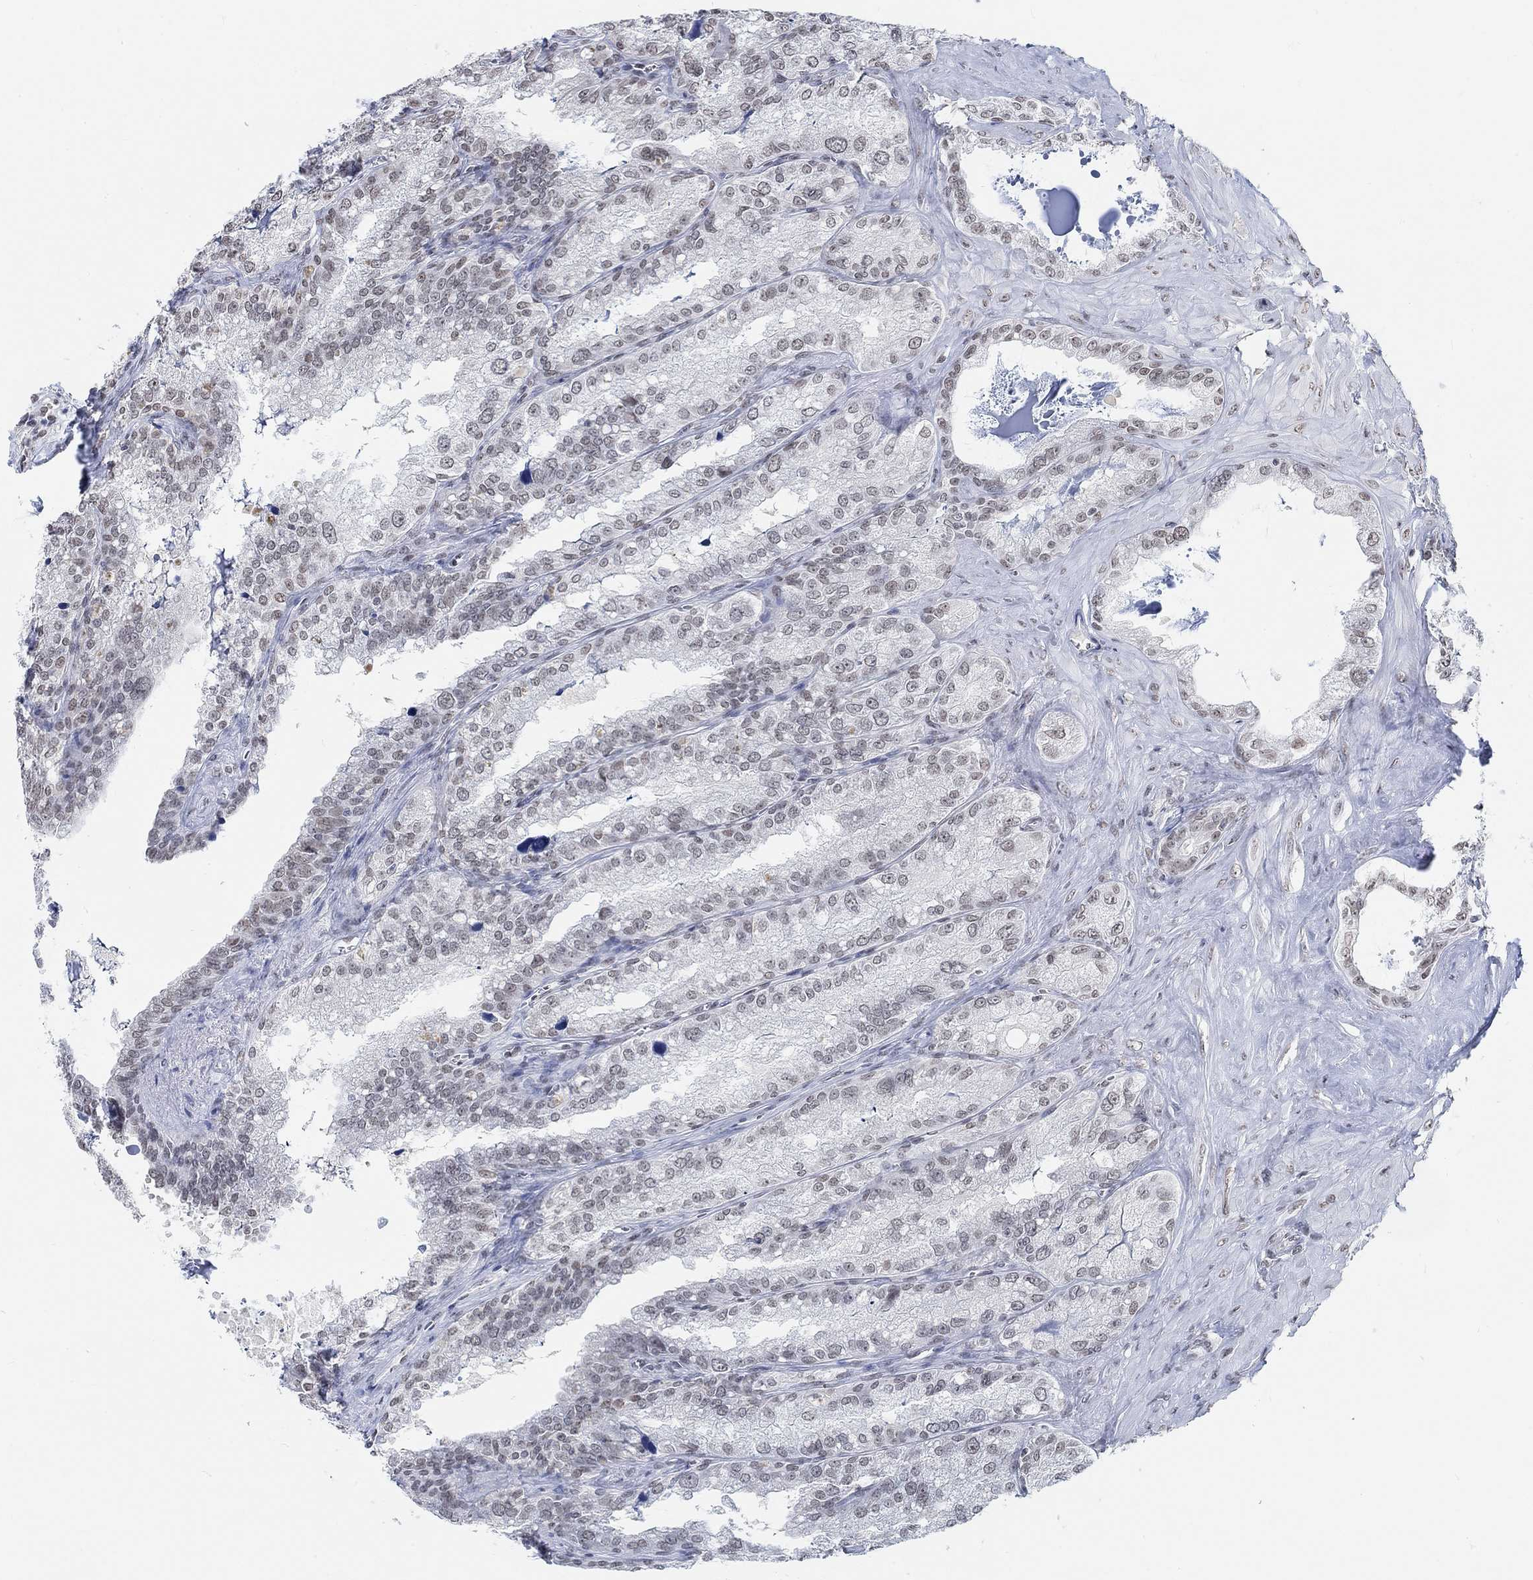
{"staining": {"intensity": "weak", "quantity": "<25%", "location": "nuclear"}, "tissue": "seminal vesicle", "cell_type": "Glandular cells", "image_type": "normal", "snomed": [{"axis": "morphology", "description": "Normal tissue, NOS"}, {"axis": "topography", "description": "Seminal veicle"}], "caption": "There is no significant expression in glandular cells of seminal vesicle. The staining was performed using DAB to visualize the protein expression in brown, while the nuclei were stained in blue with hematoxylin (Magnification: 20x).", "gene": "PURG", "patient": {"sex": "male", "age": 57}}